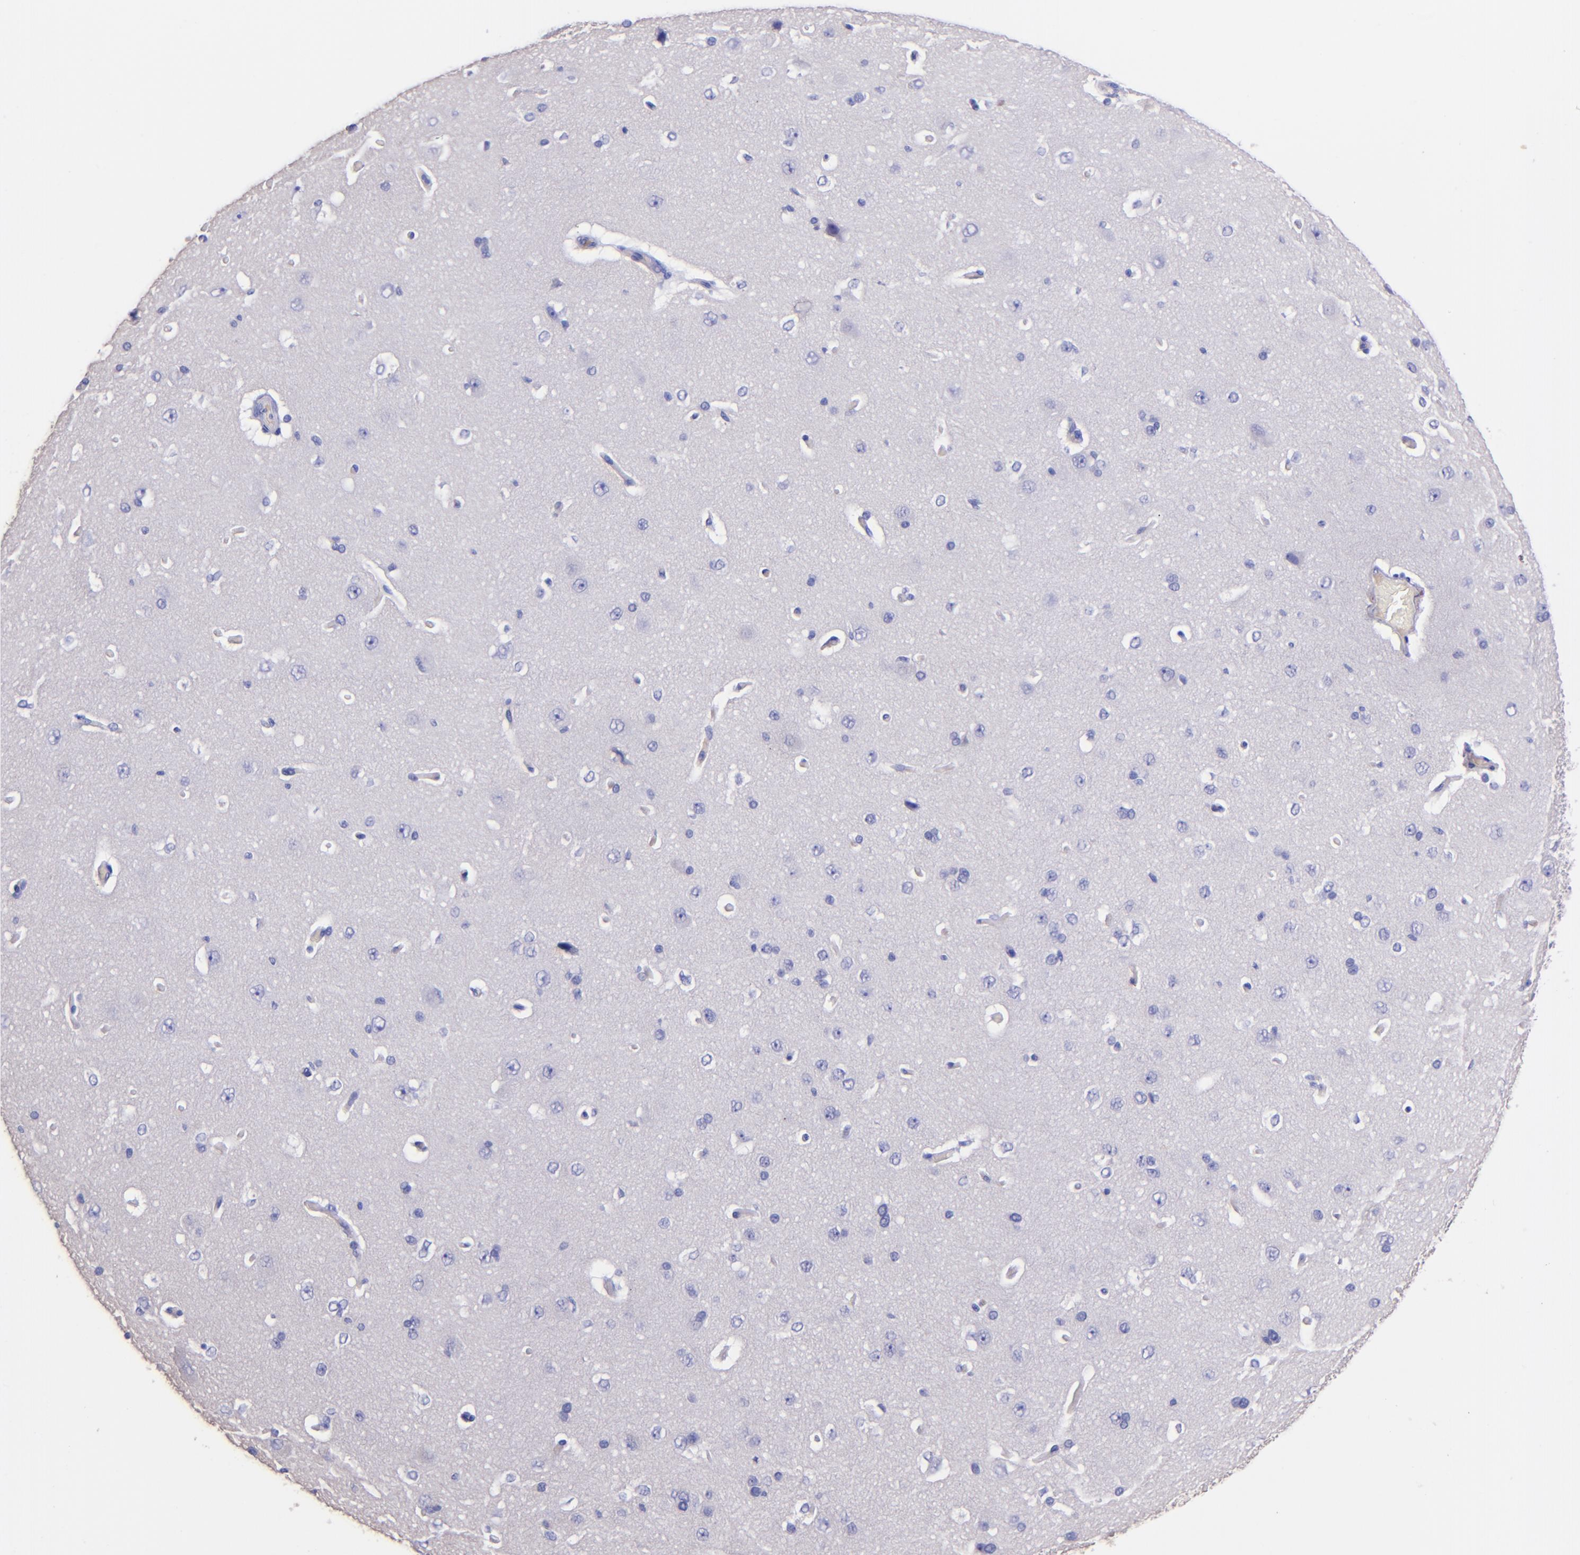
{"staining": {"intensity": "negative", "quantity": "none", "location": "none"}, "tissue": "cerebral cortex", "cell_type": "Endothelial cells", "image_type": "normal", "snomed": [{"axis": "morphology", "description": "Normal tissue, NOS"}, {"axis": "topography", "description": "Cerebral cortex"}], "caption": "A histopathology image of human cerebral cortex is negative for staining in endothelial cells.", "gene": "KNG1", "patient": {"sex": "female", "age": 45}}